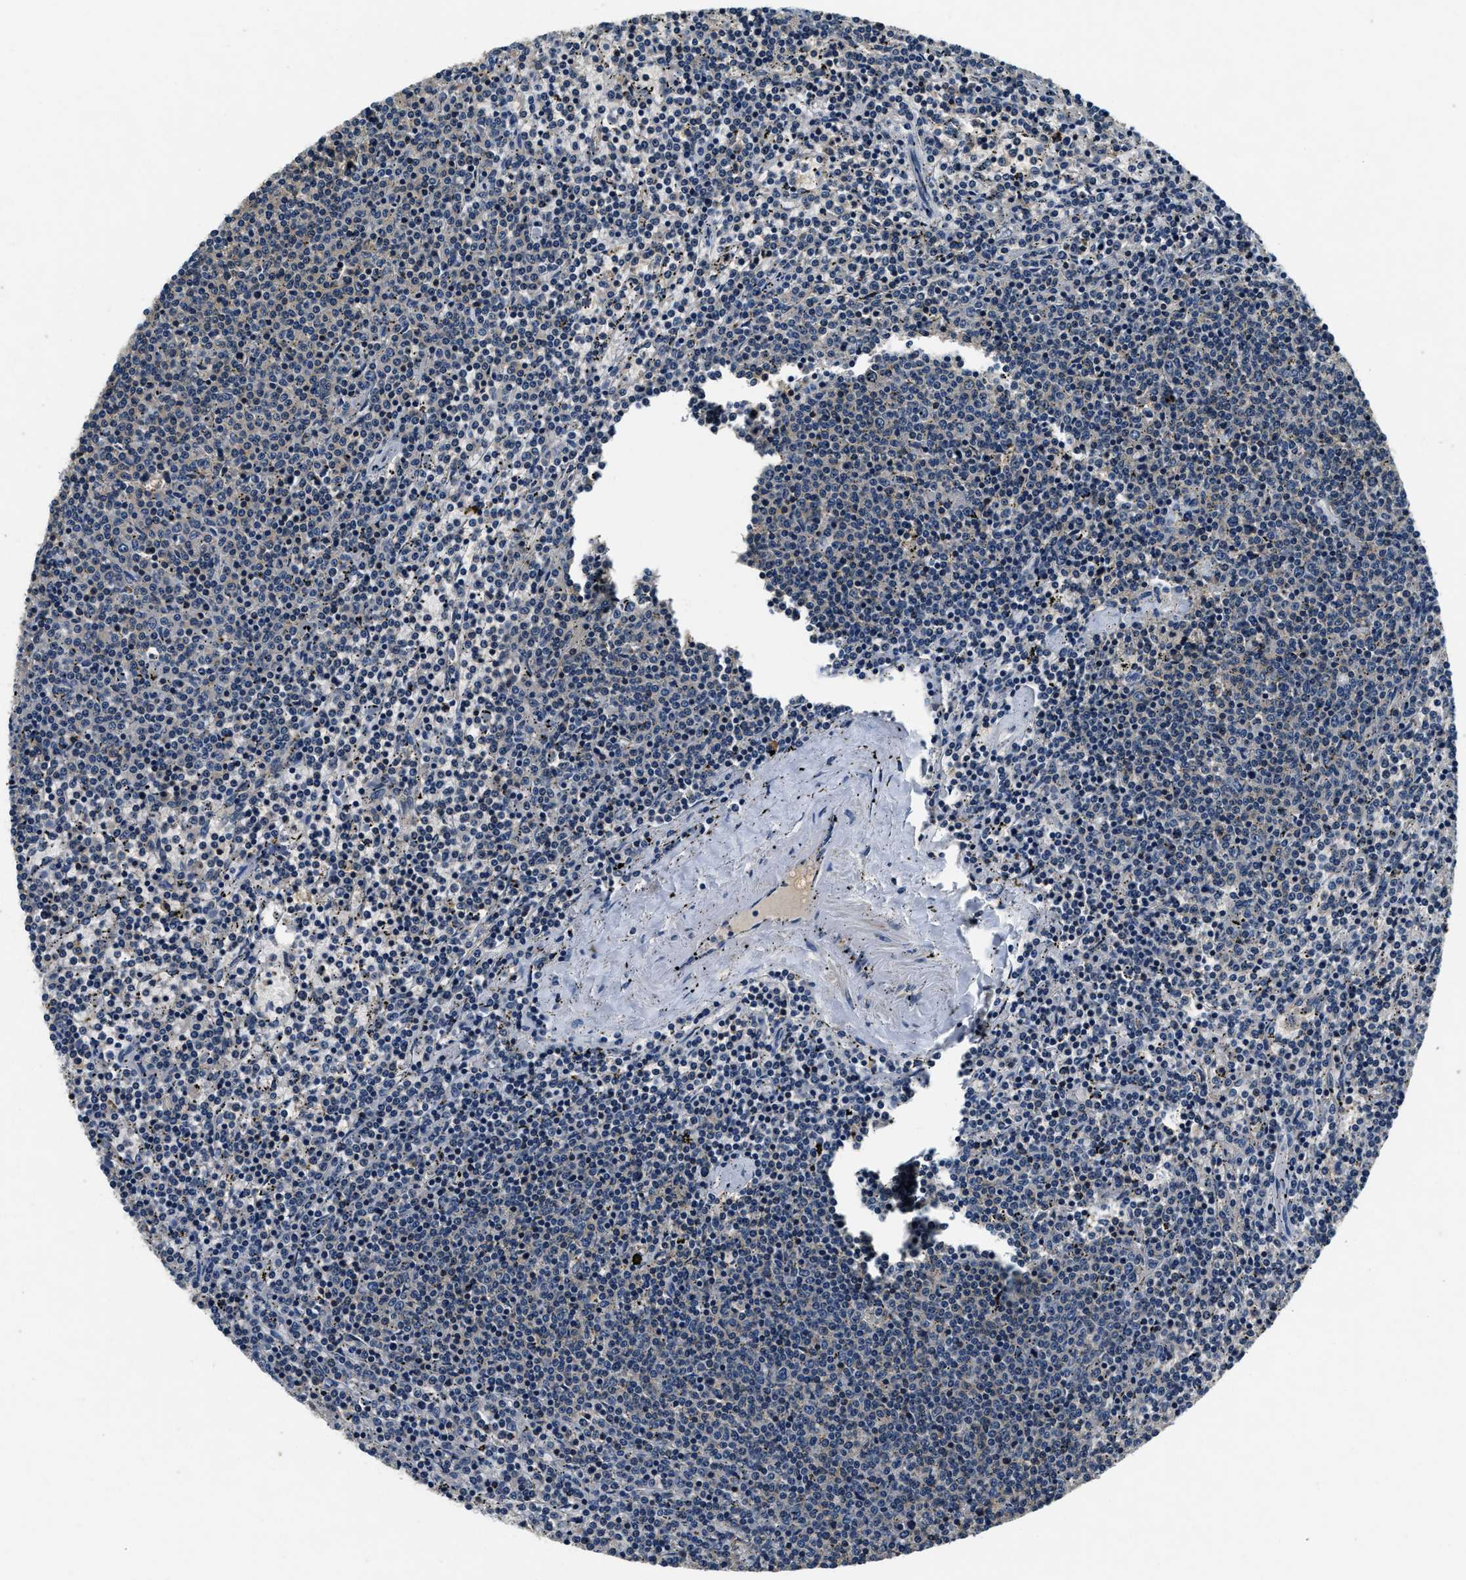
{"staining": {"intensity": "negative", "quantity": "none", "location": "none"}, "tissue": "lymphoma", "cell_type": "Tumor cells", "image_type": "cancer", "snomed": [{"axis": "morphology", "description": "Malignant lymphoma, non-Hodgkin's type, Low grade"}, {"axis": "topography", "description": "Spleen"}], "caption": "The immunohistochemistry (IHC) photomicrograph has no significant expression in tumor cells of low-grade malignant lymphoma, non-Hodgkin's type tissue.", "gene": "RESF1", "patient": {"sex": "female", "age": 50}}